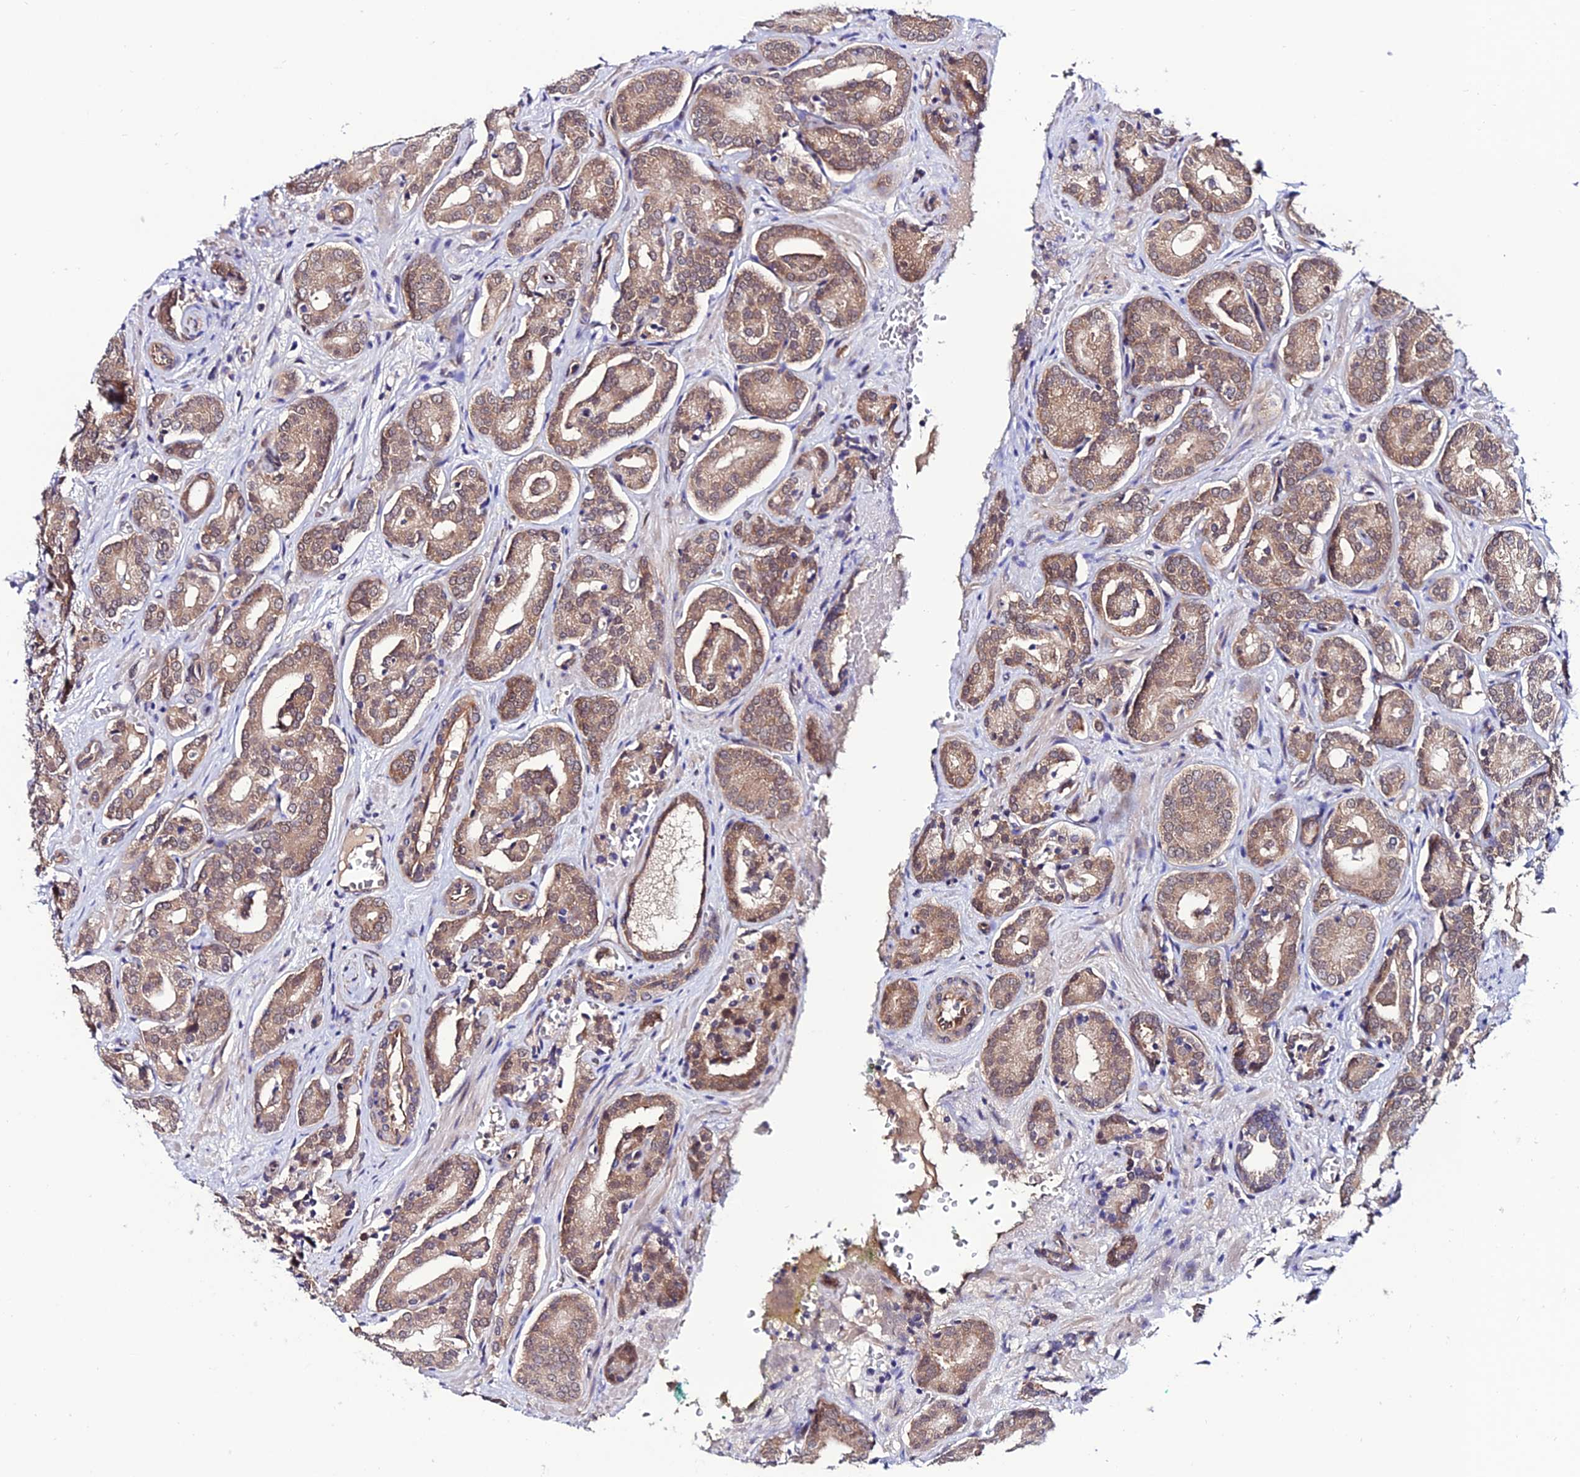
{"staining": {"intensity": "moderate", "quantity": ">75%", "location": "cytoplasmic/membranous,nuclear"}, "tissue": "prostate cancer", "cell_type": "Tumor cells", "image_type": "cancer", "snomed": [{"axis": "morphology", "description": "Adenocarcinoma, High grade"}, {"axis": "topography", "description": "Prostate"}], "caption": "Adenocarcinoma (high-grade) (prostate) stained with immunohistochemistry displays moderate cytoplasmic/membranous and nuclear positivity in approximately >75% of tumor cells. Ihc stains the protein in brown and the nuclei are stained blue.", "gene": "FZD8", "patient": {"sex": "male", "age": 66}}